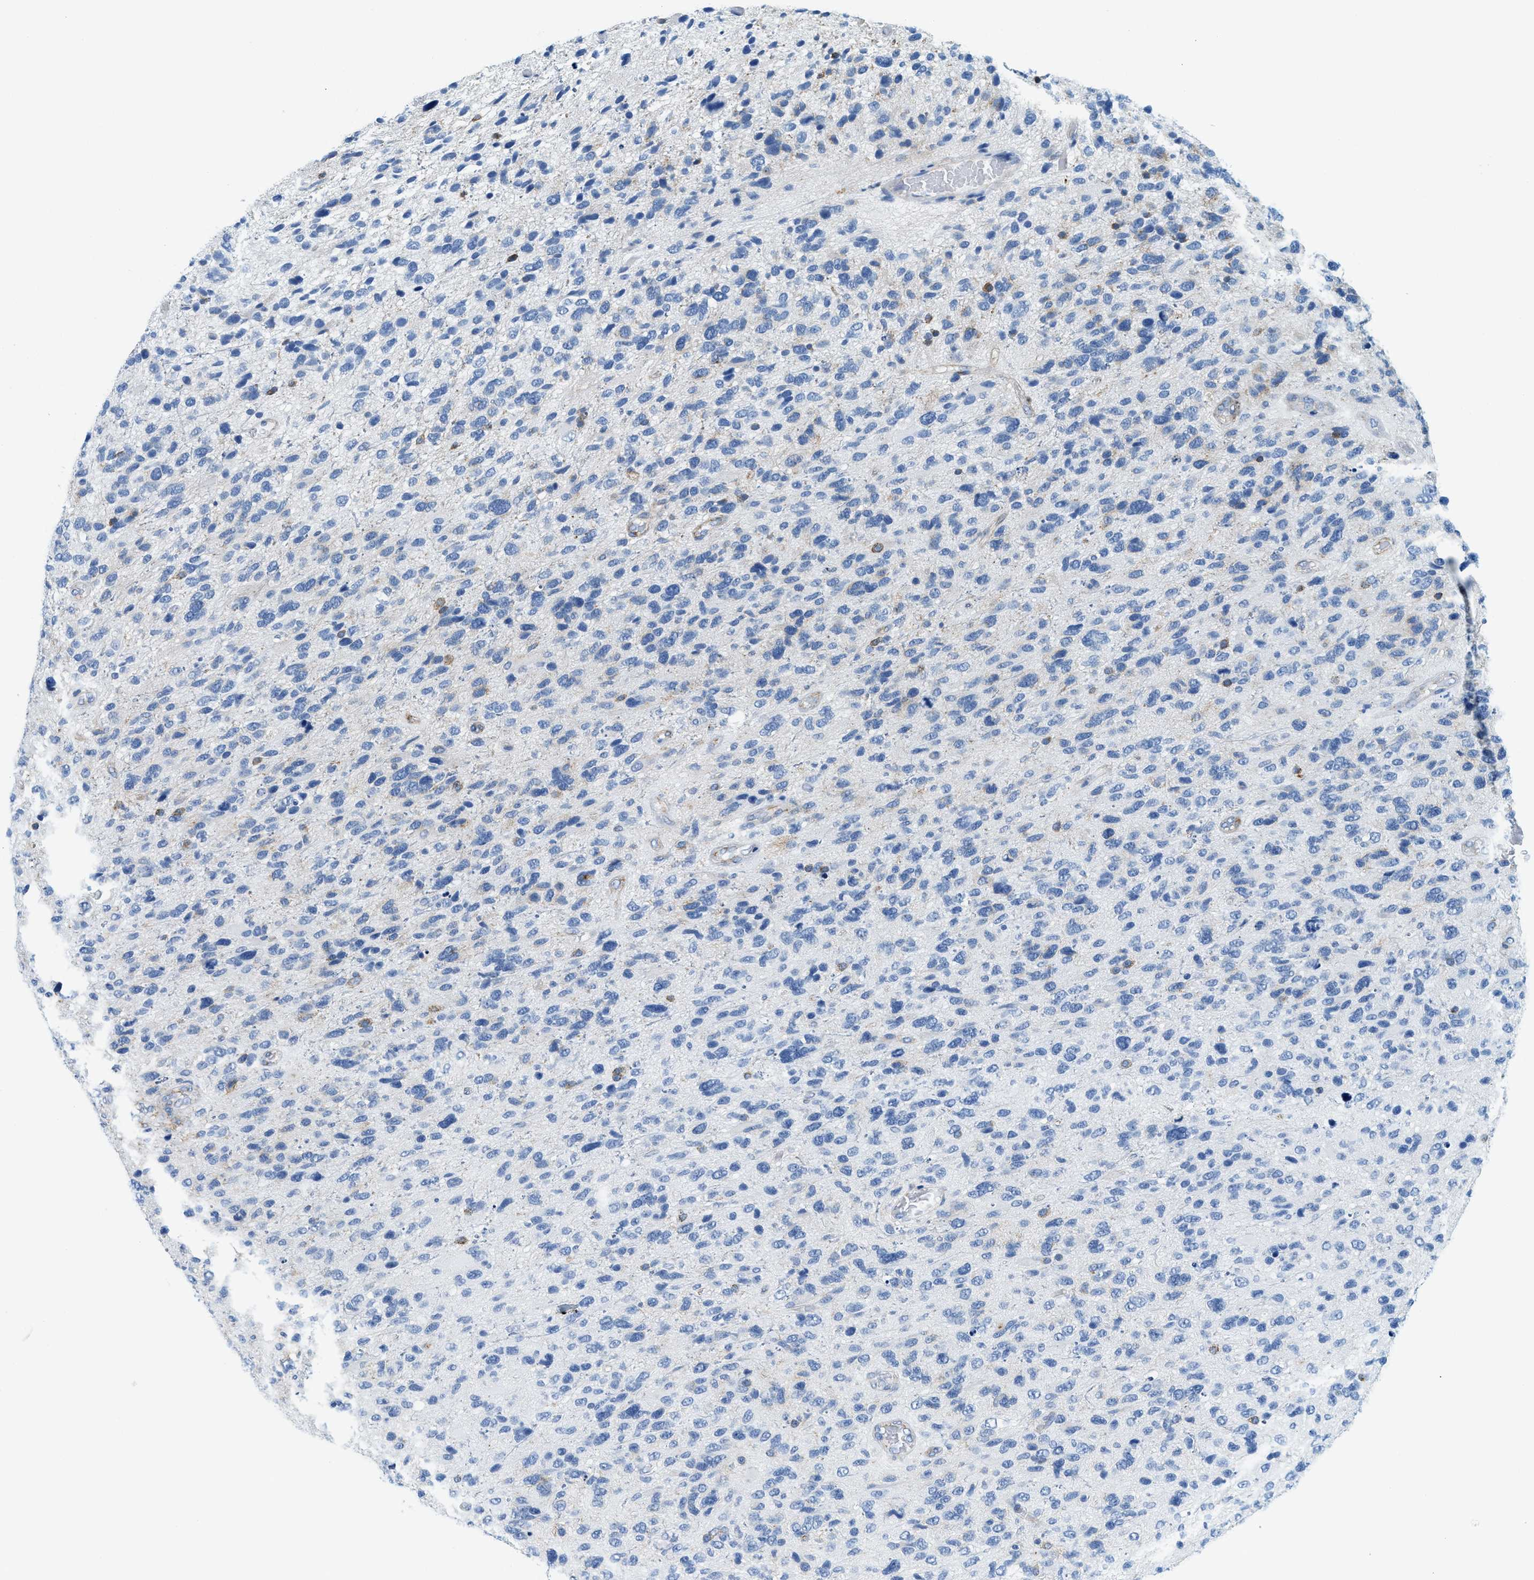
{"staining": {"intensity": "negative", "quantity": "none", "location": "none"}, "tissue": "glioma", "cell_type": "Tumor cells", "image_type": "cancer", "snomed": [{"axis": "morphology", "description": "Glioma, malignant, High grade"}, {"axis": "topography", "description": "Brain"}], "caption": "Image shows no protein positivity in tumor cells of malignant glioma (high-grade) tissue.", "gene": "TPSAB1", "patient": {"sex": "female", "age": 58}}